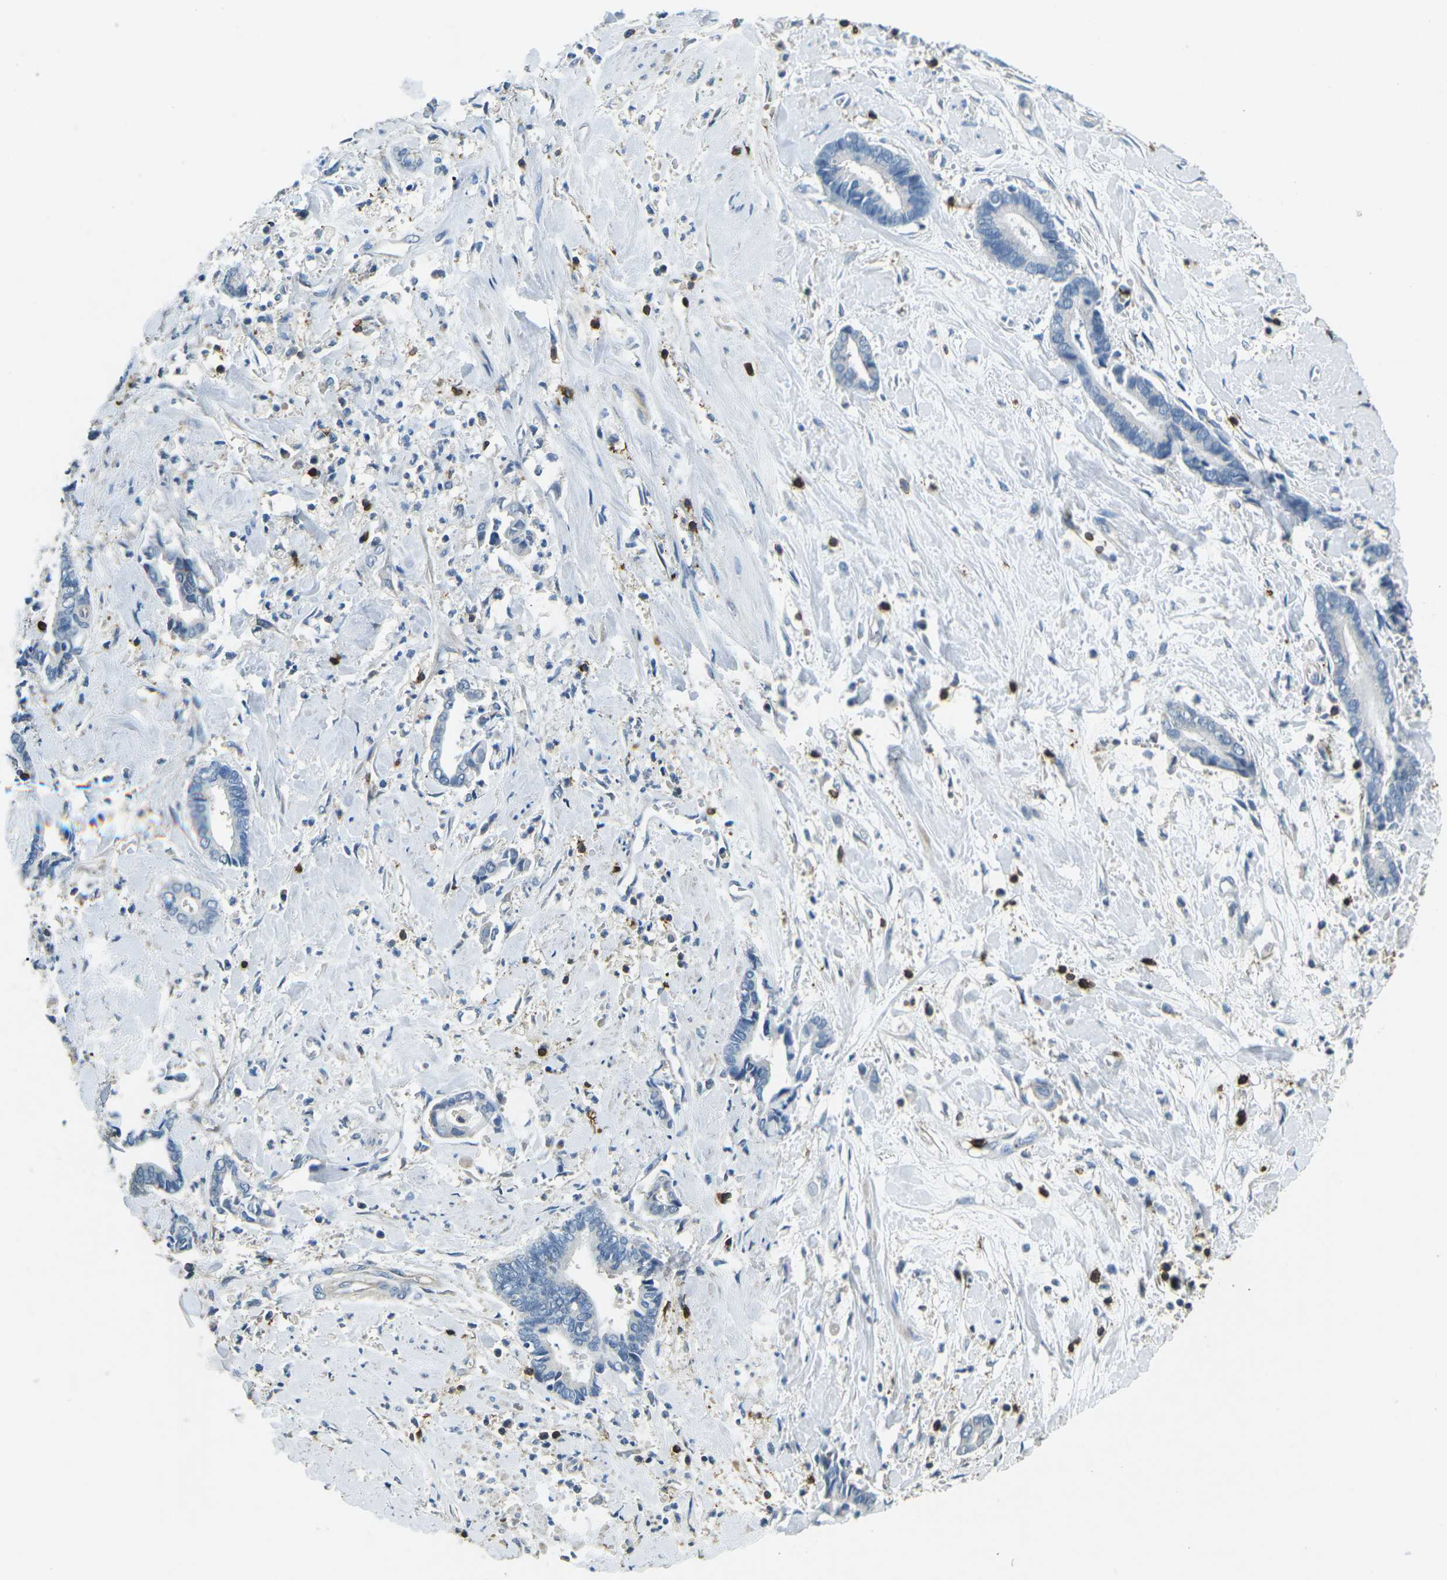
{"staining": {"intensity": "negative", "quantity": "none", "location": "none"}, "tissue": "cervical cancer", "cell_type": "Tumor cells", "image_type": "cancer", "snomed": [{"axis": "morphology", "description": "Adenocarcinoma, NOS"}, {"axis": "topography", "description": "Cervix"}], "caption": "Histopathology image shows no significant protein staining in tumor cells of cervical cancer.", "gene": "CD6", "patient": {"sex": "female", "age": 44}}